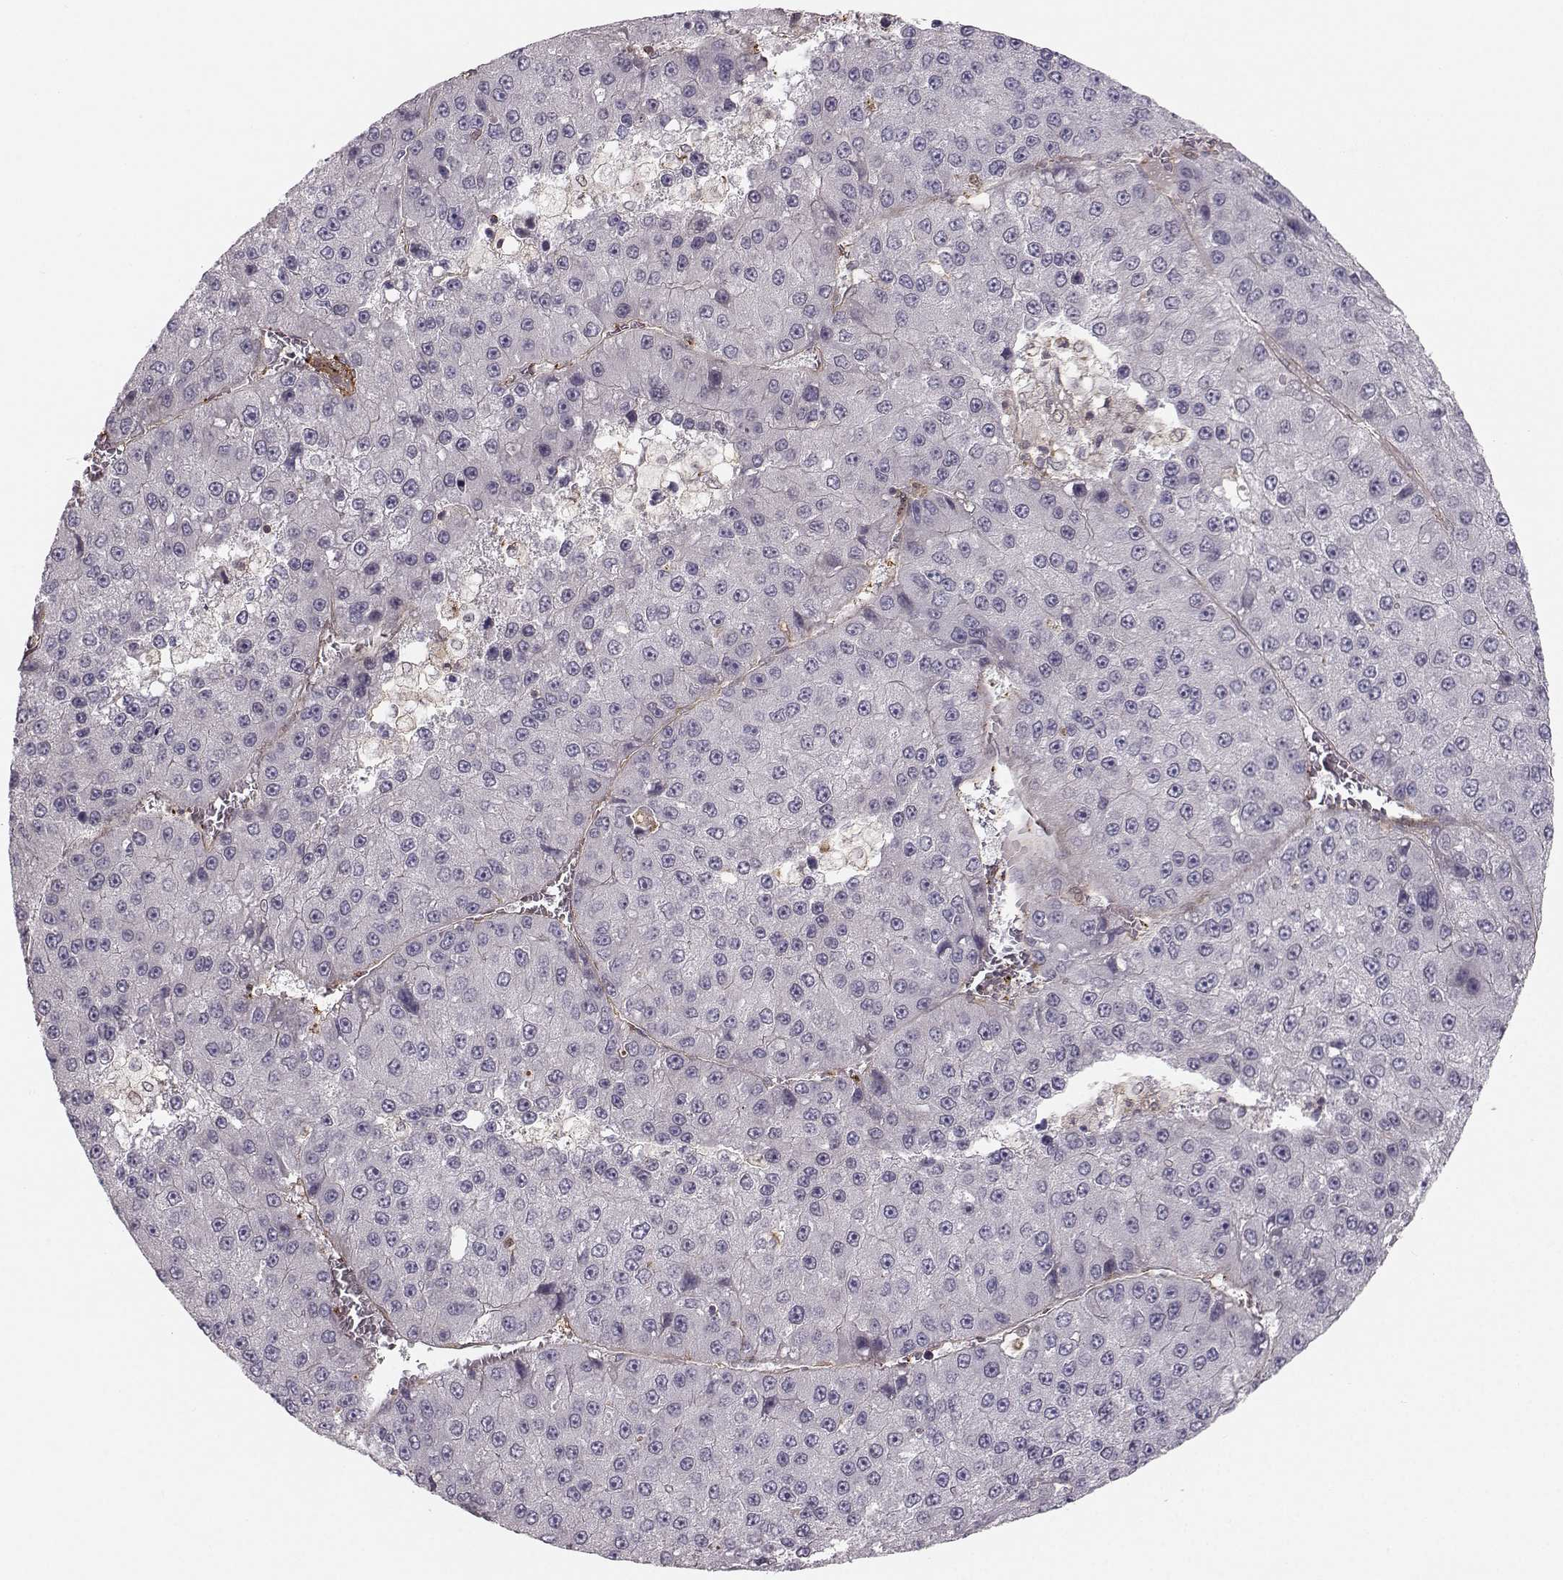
{"staining": {"intensity": "negative", "quantity": "none", "location": "none"}, "tissue": "liver cancer", "cell_type": "Tumor cells", "image_type": "cancer", "snomed": [{"axis": "morphology", "description": "Carcinoma, Hepatocellular, NOS"}, {"axis": "topography", "description": "Liver"}], "caption": "An image of human liver cancer is negative for staining in tumor cells.", "gene": "ASB16", "patient": {"sex": "female", "age": 73}}